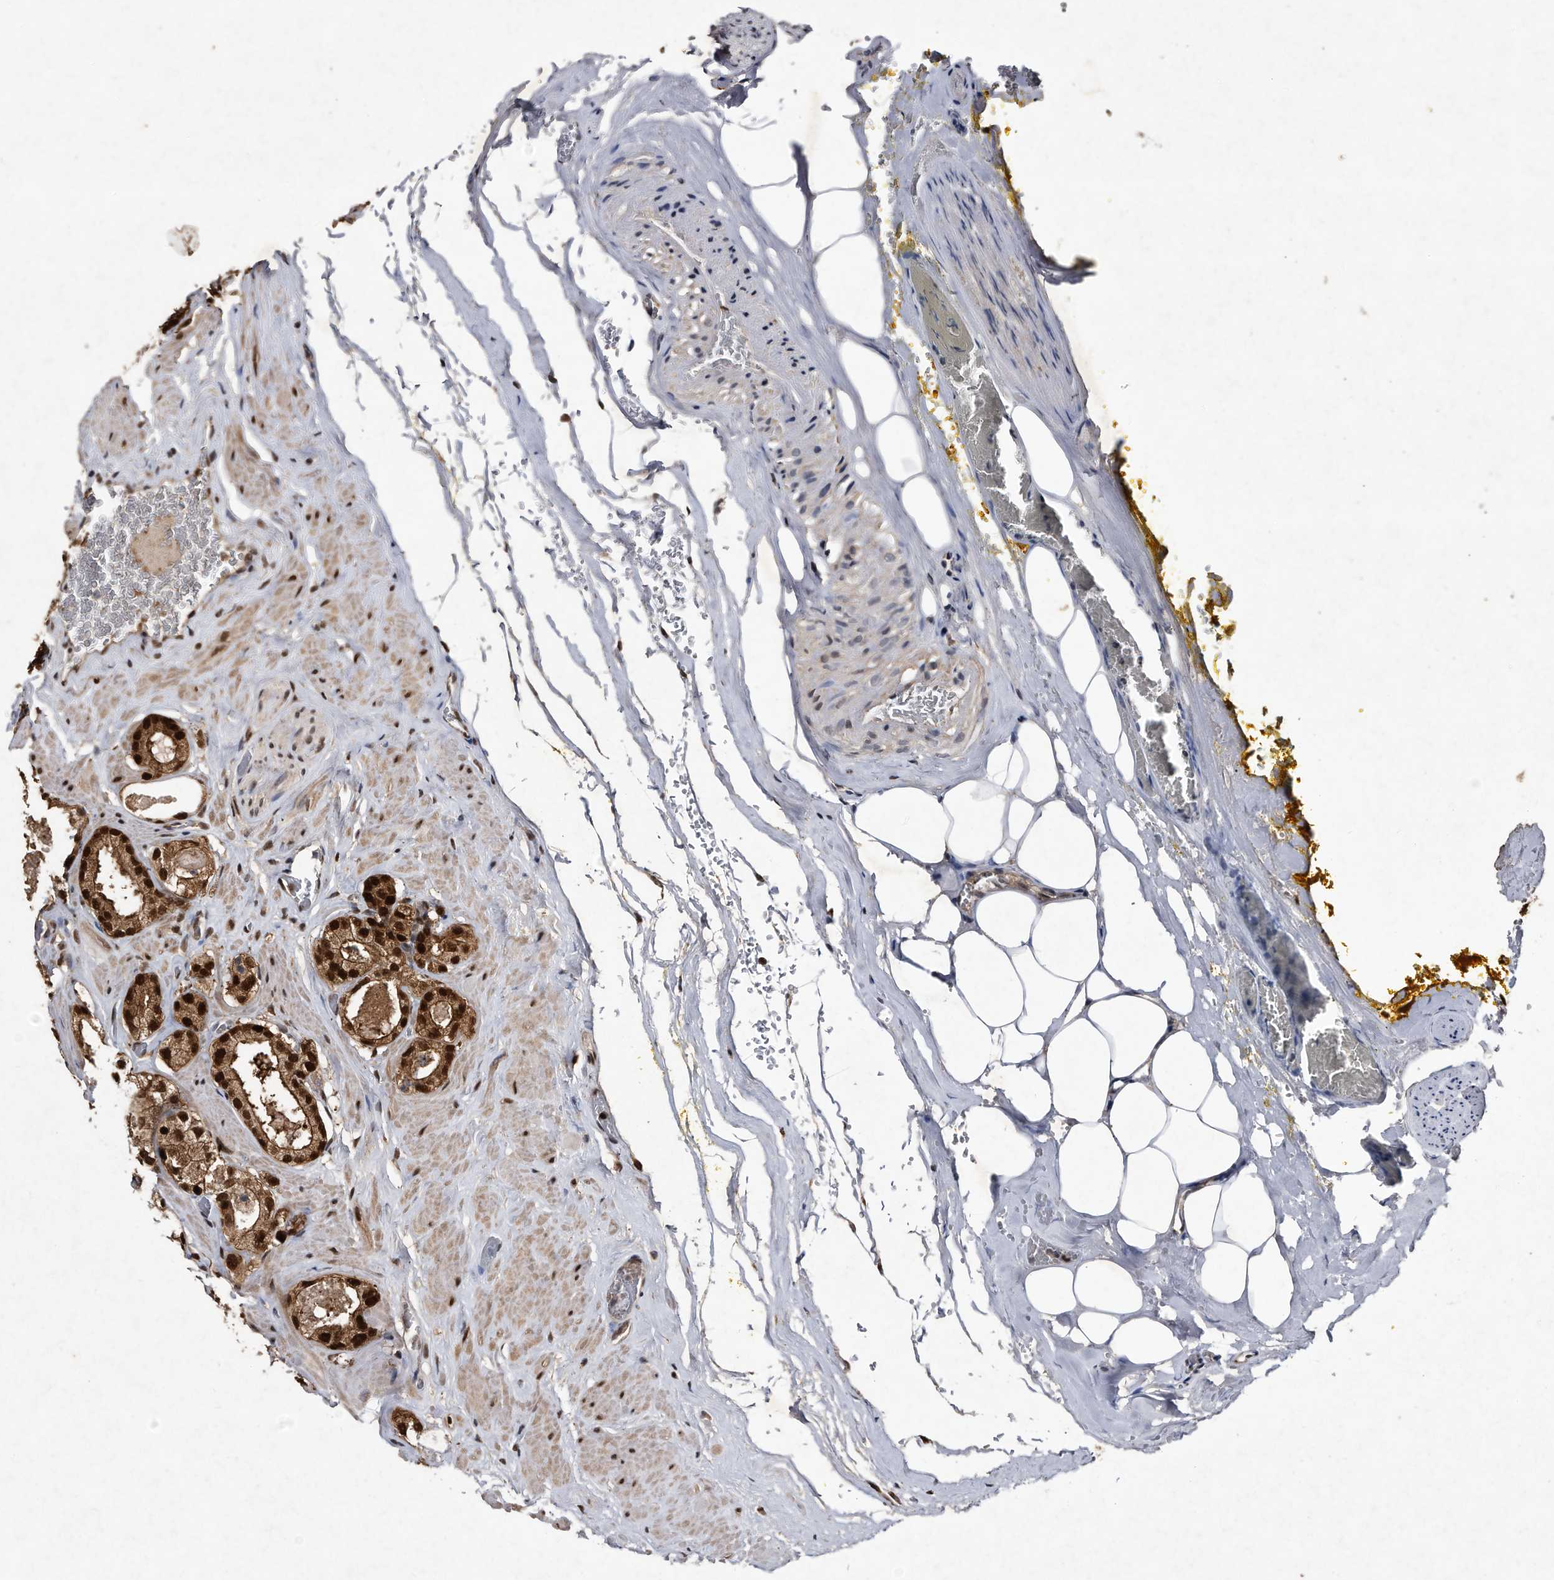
{"staining": {"intensity": "strong", "quantity": ">75%", "location": "cytoplasmic/membranous,nuclear"}, "tissue": "prostate cancer", "cell_type": "Tumor cells", "image_type": "cancer", "snomed": [{"axis": "morphology", "description": "Adenocarcinoma, High grade"}, {"axis": "topography", "description": "Prostate"}], "caption": "Immunohistochemistry (IHC) (DAB (3,3'-diaminobenzidine)) staining of human adenocarcinoma (high-grade) (prostate) demonstrates strong cytoplasmic/membranous and nuclear protein positivity in about >75% of tumor cells.", "gene": "RAD23B", "patient": {"sex": "male", "age": 64}}